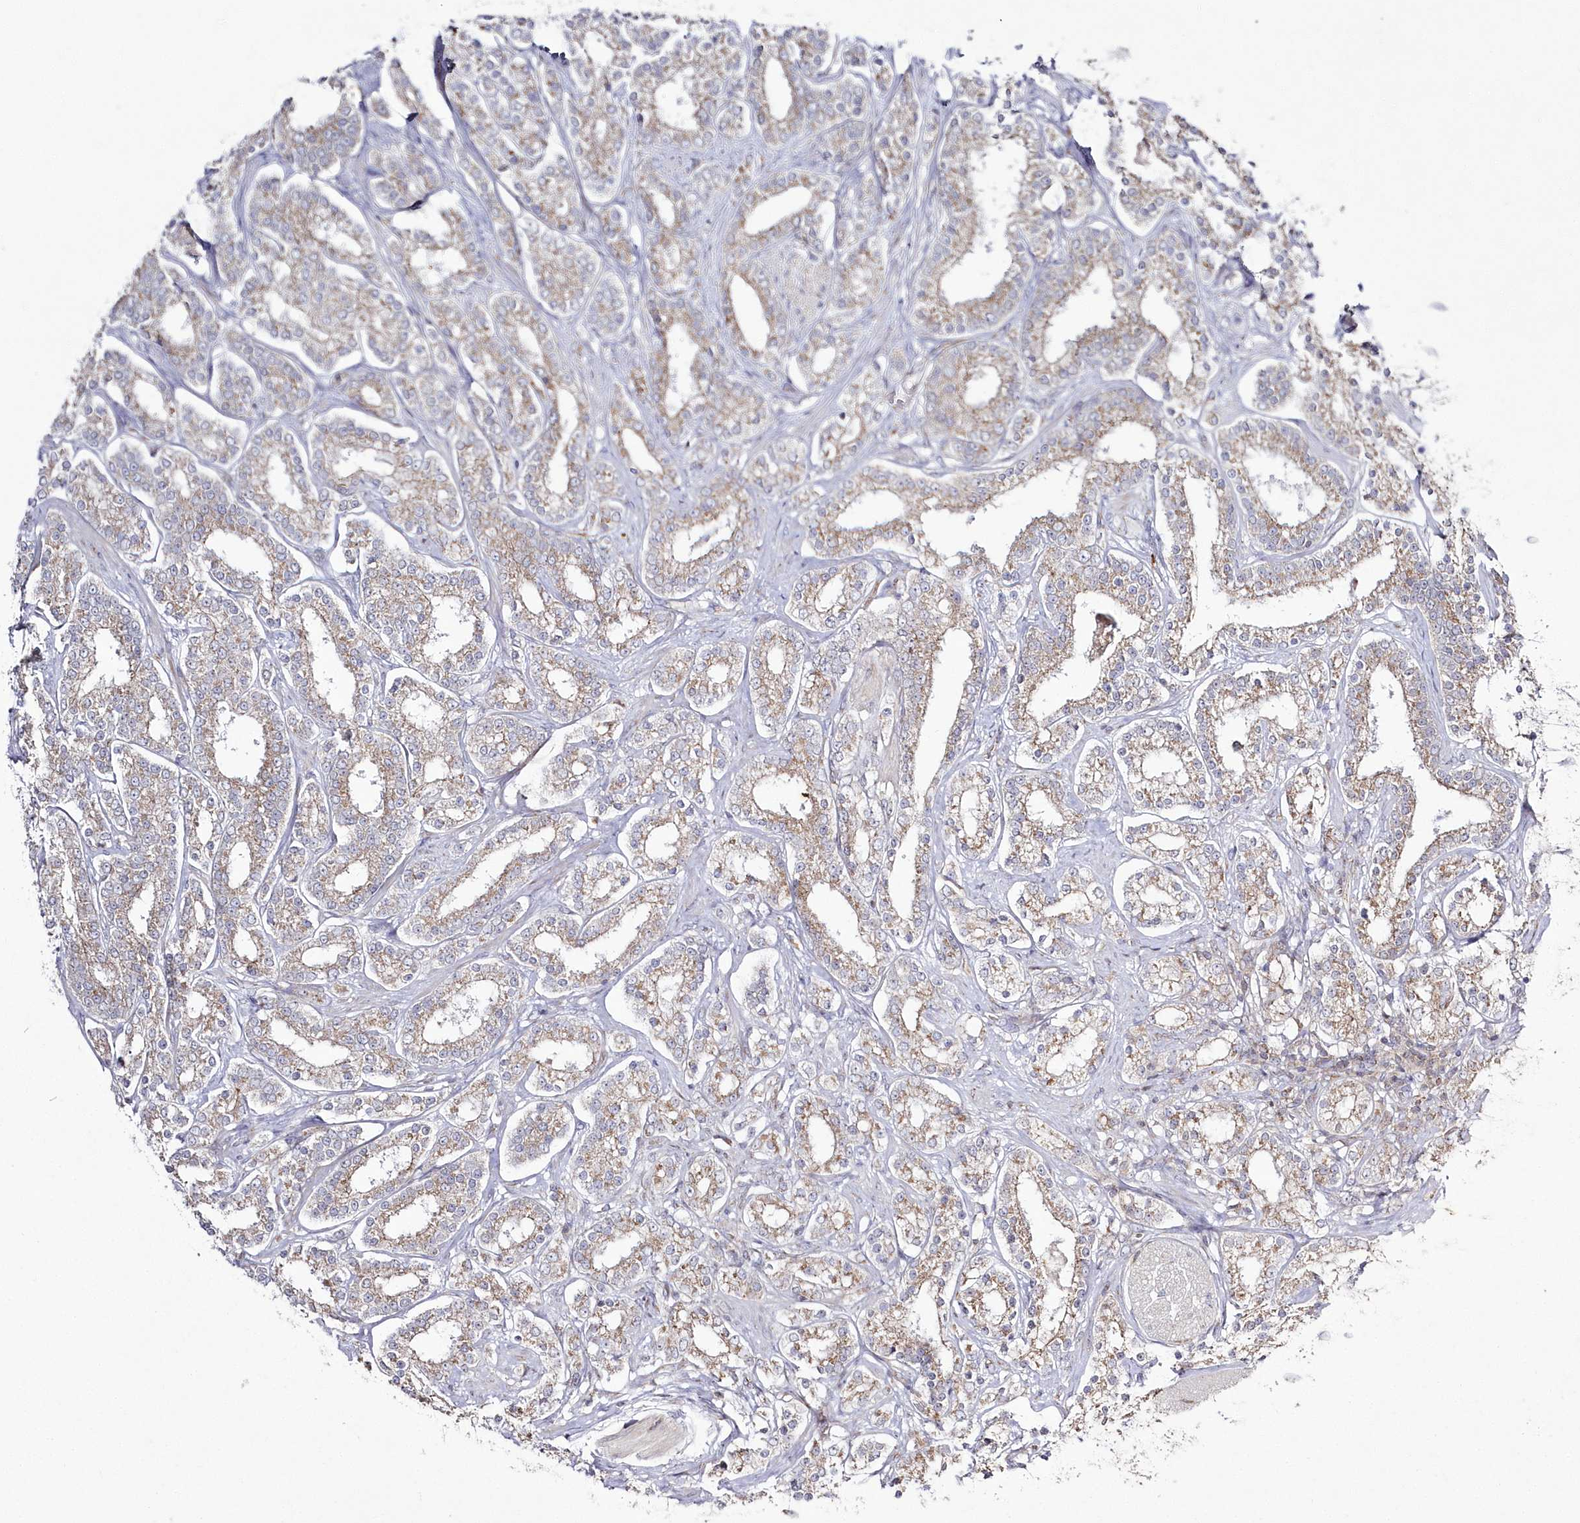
{"staining": {"intensity": "weak", "quantity": "25%-75%", "location": "cytoplasmic/membranous"}, "tissue": "prostate cancer", "cell_type": "Tumor cells", "image_type": "cancer", "snomed": [{"axis": "morphology", "description": "Normal tissue, NOS"}, {"axis": "morphology", "description": "Adenocarcinoma, High grade"}, {"axis": "topography", "description": "Prostate"}], "caption": "Human prostate cancer stained with a brown dye reveals weak cytoplasmic/membranous positive staining in about 25%-75% of tumor cells.", "gene": "ARSB", "patient": {"sex": "male", "age": 83}}